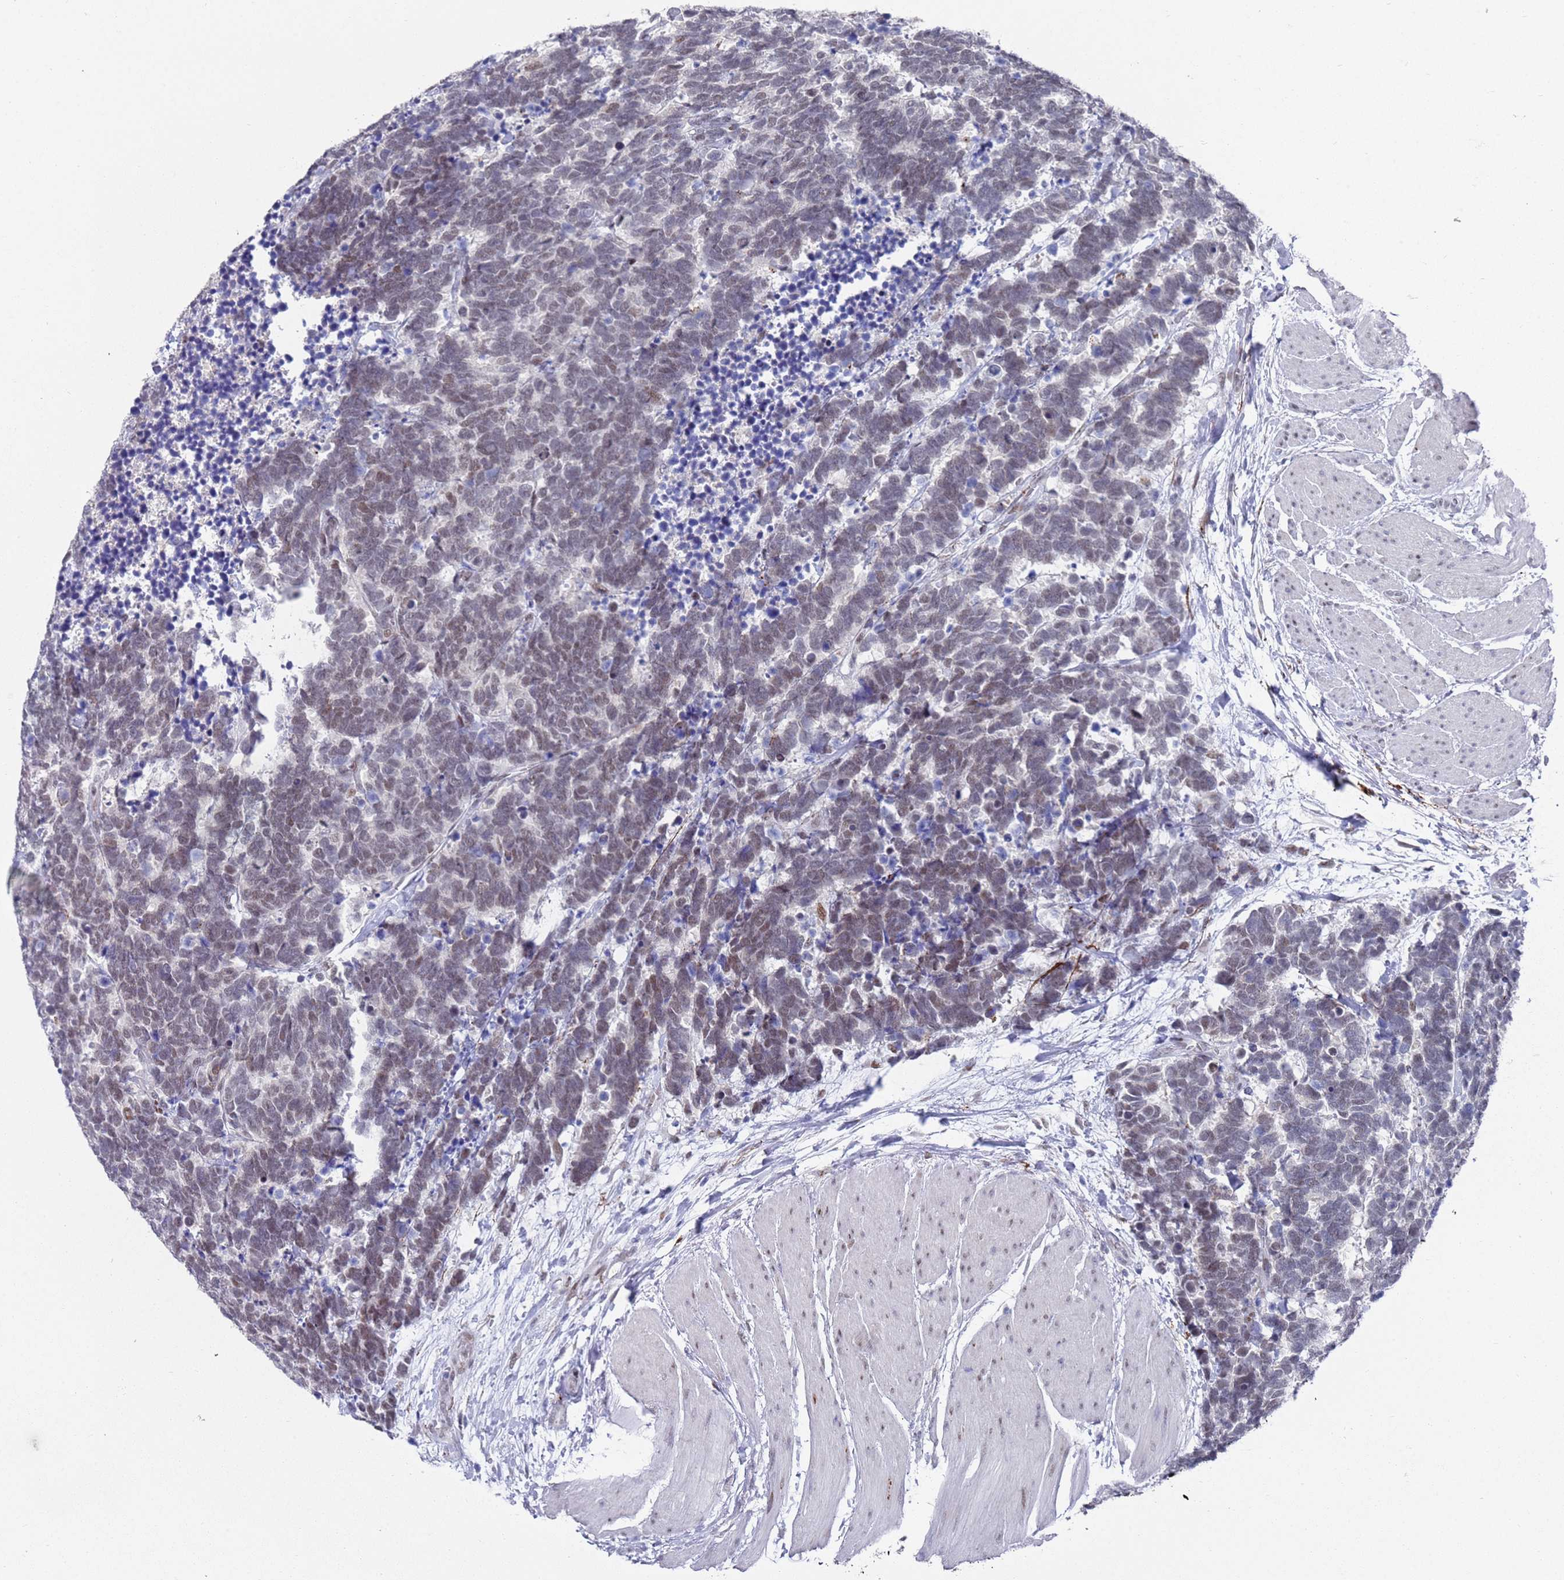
{"staining": {"intensity": "weak", "quantity": ">75%", "location": "nuclear"}, "tissue": "carcinoid", "cell_type": "Tumor cells", "image_type": "cancer", "snomed": [{"axis": "morphology", "description": "Carcinoma, NOS"}, {"axis": "morphology", "description": "Carcinoid, malignant, NOS"}, {"axis": "topography", "description": "Urinary bladder"}], "caption": "Immunohistochemical staining of carcinoid shows low levels of weak nuclear protein positivity in about >75% of tumor cells.", "gene": "COPS6", "patient": {"sex": "male", "age": 57}}